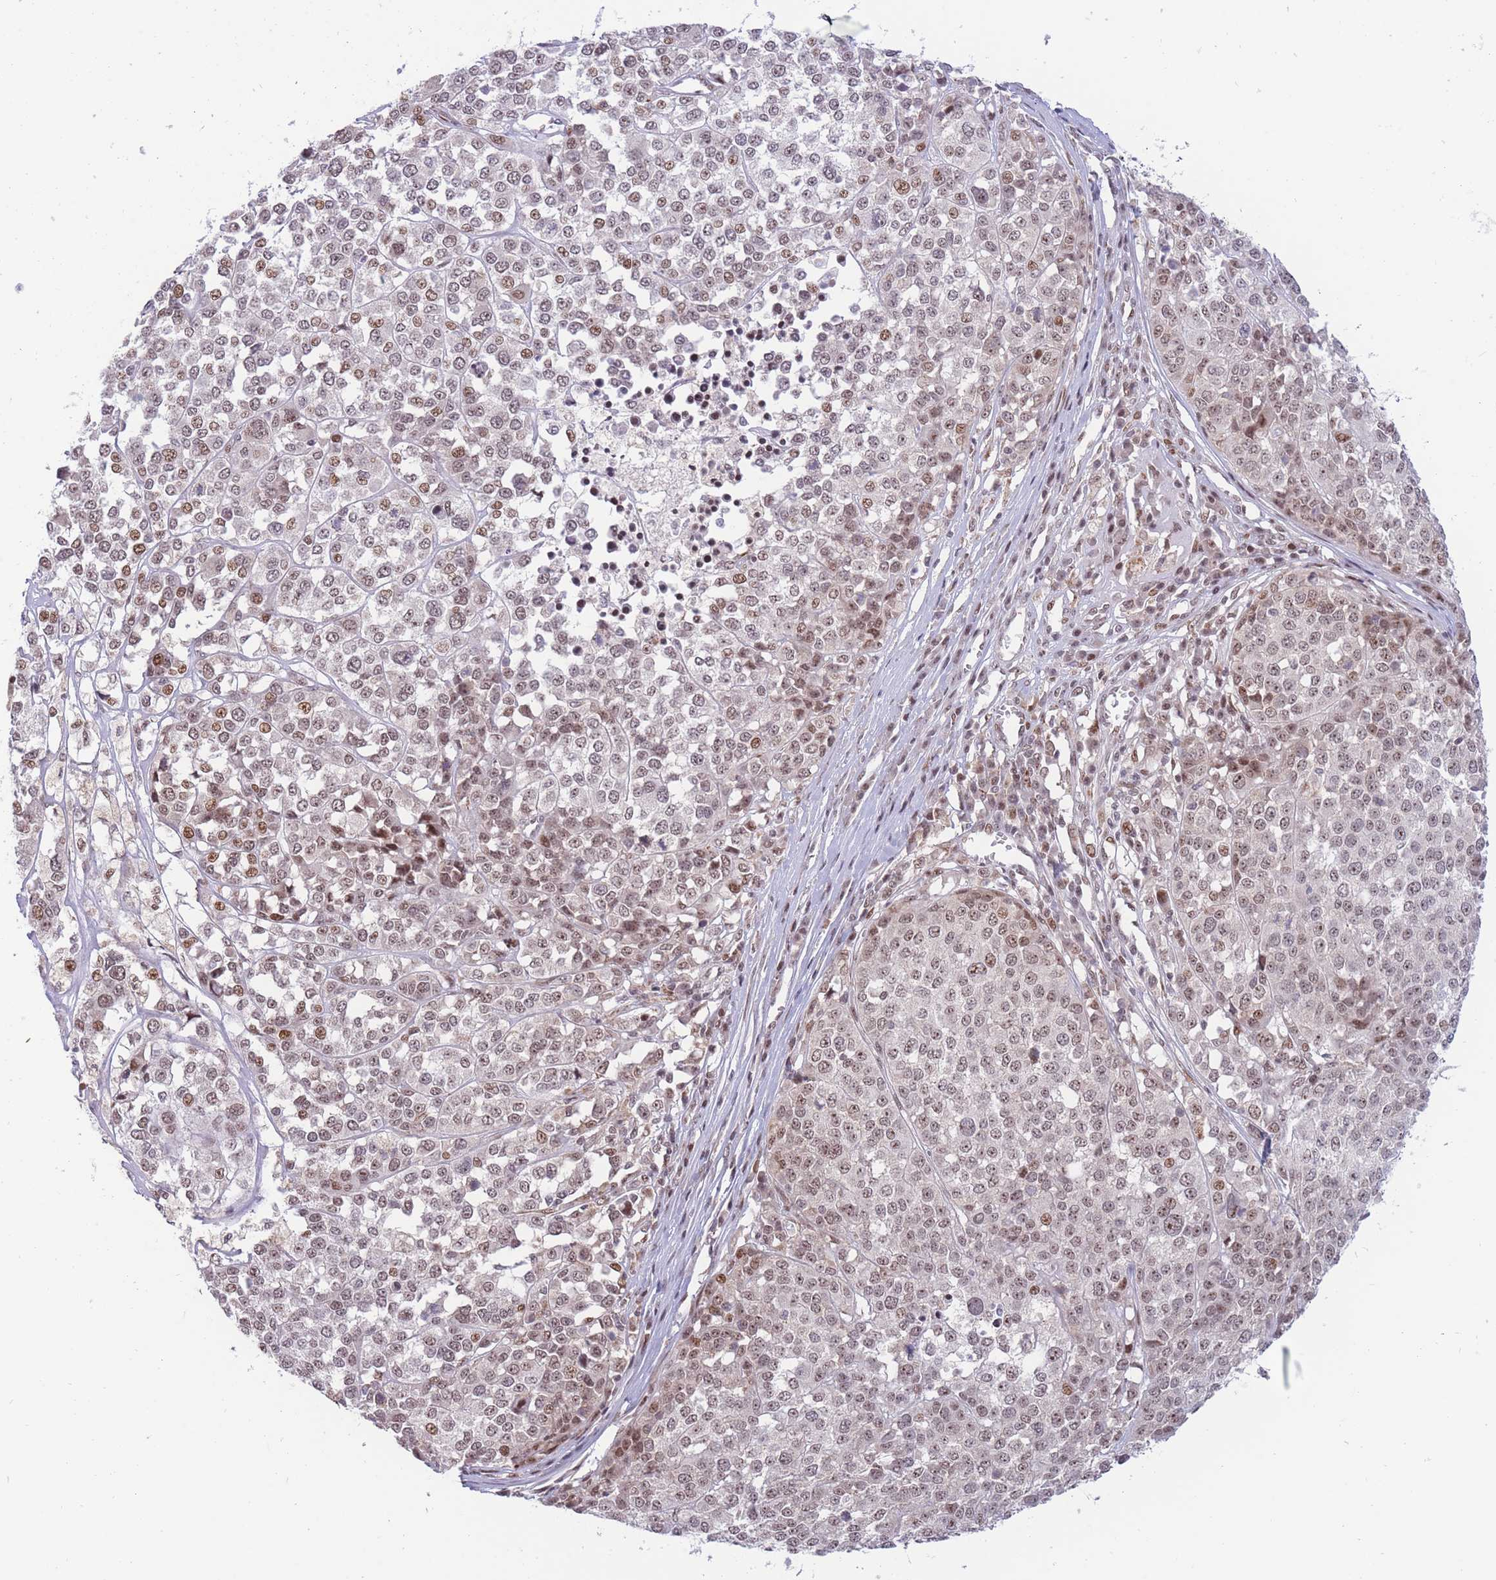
{"staining": {"intensity": "moderate", "quantity": "25%-75%", "location": "nuclear"}, "tissue": "melanoma", "cell_type": "Tumor cells", "image_type": "cancer", "snomed": [{"axis": "morphology", "description": "Malignant melanoma, Metastatic site"}, {"axis": "topography", "description": "Lymph node"}], "caption": "Human malignant melanoma (metastatic site) stained for a protein (brown) displays moderate nuclear positive expression in approximately 25%-75% of tumor cells.", "gene": "TARBP2", "patient": {"sex": "male", "age": 44}}